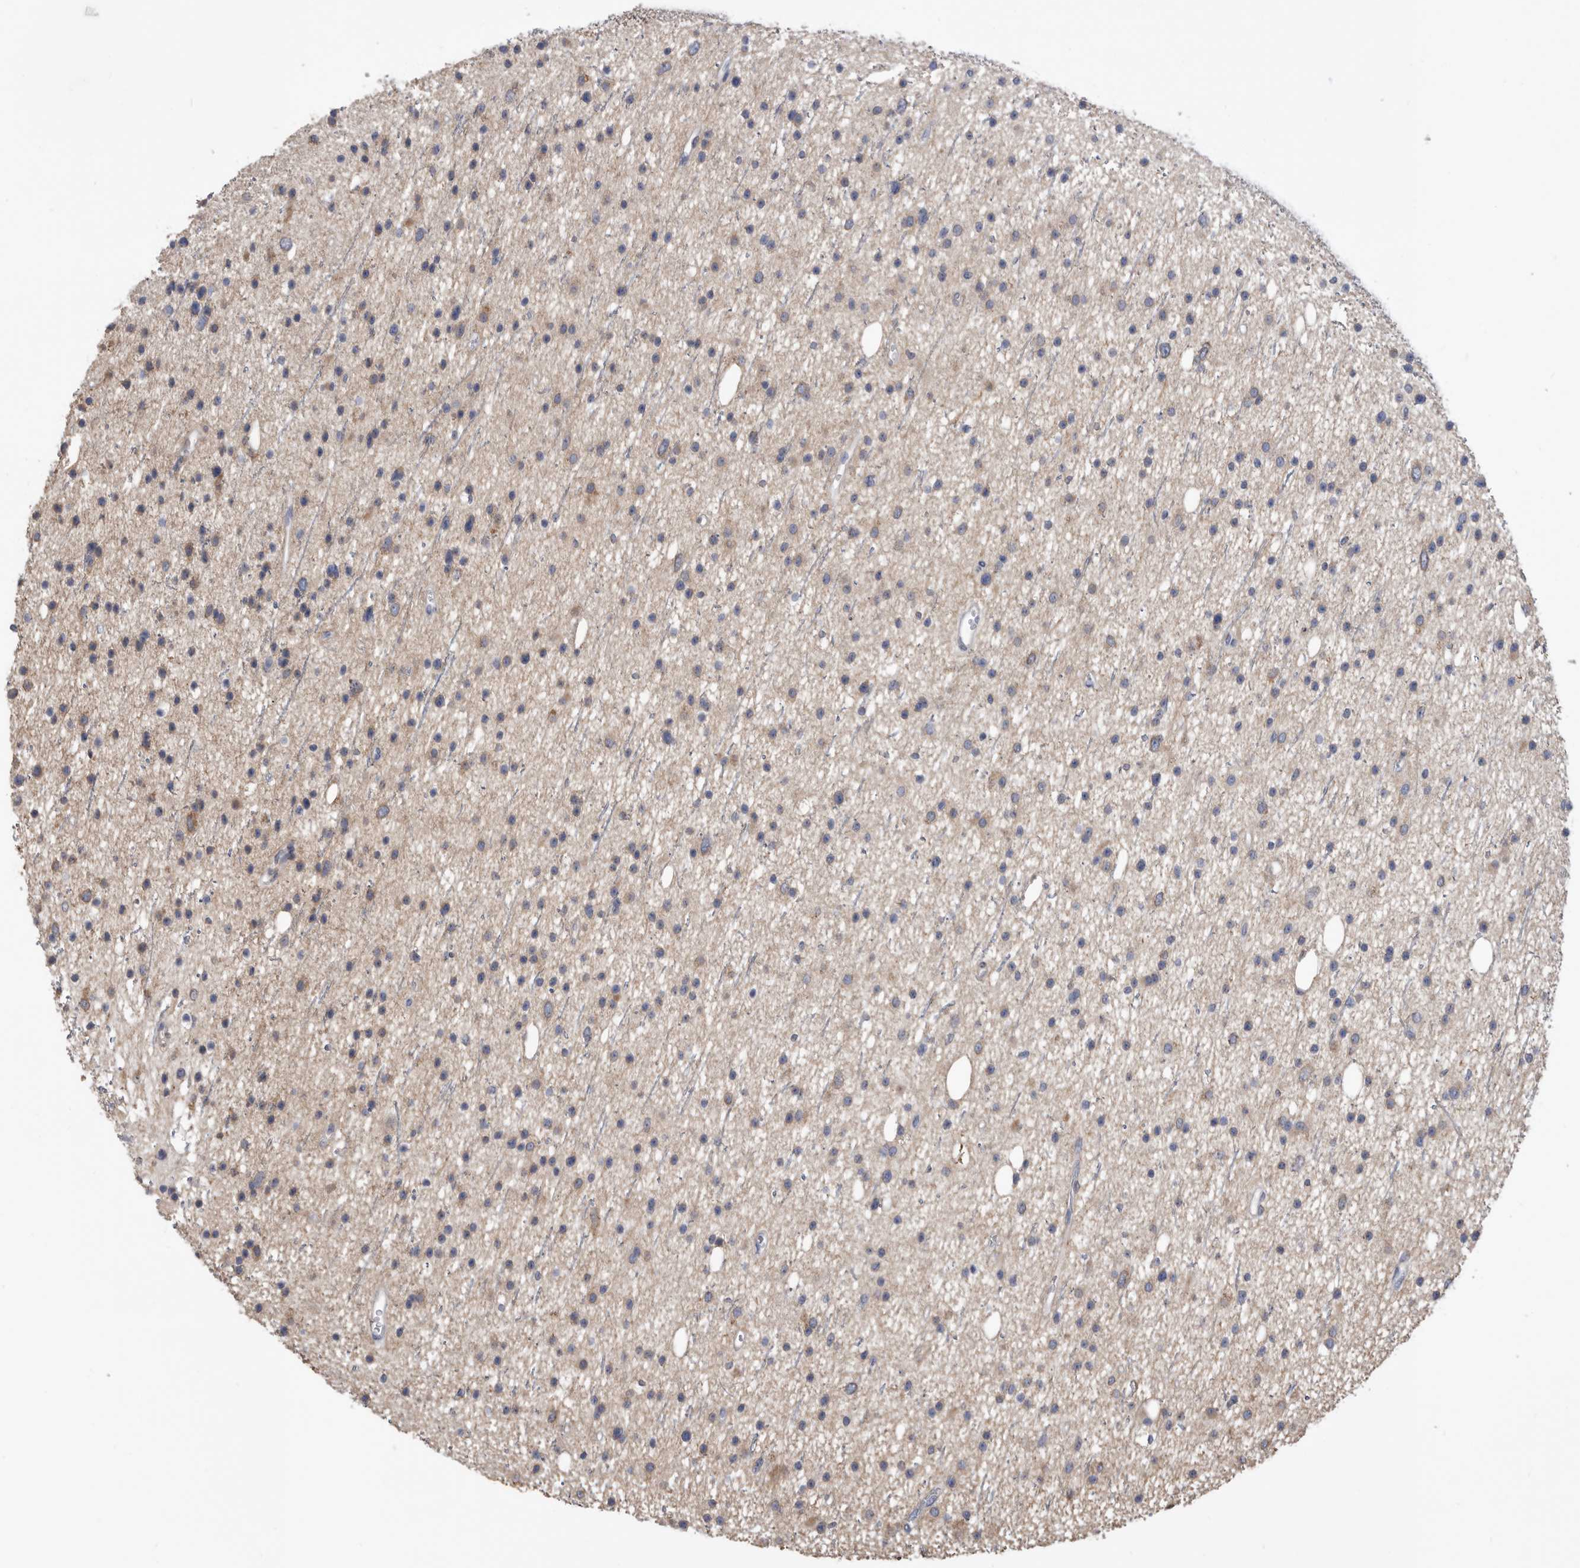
{"staining": {"intensity": "weak", "quantity": "25%-75%", "location": "cytoplasmic/membranous"}, "tissue": "glioma", "cell_type": "Tumor cells", "image_type": "cancer", "snomed": [{"axis": "morphology", "description": "Glioma, malignant, Low grade"}, {"axis": "topography", "description": "Cerebral cortex"}], "caption": "Immunohistochemistry photomicrograph of human glioma stained for a protein (brown), which reveals low levels of weak cytoplasmic/membranous staining in approximately 25%-75% of tumor cells.", "gene": "CRISPLD2", "patient": {"sex": "female", "age": 39}}